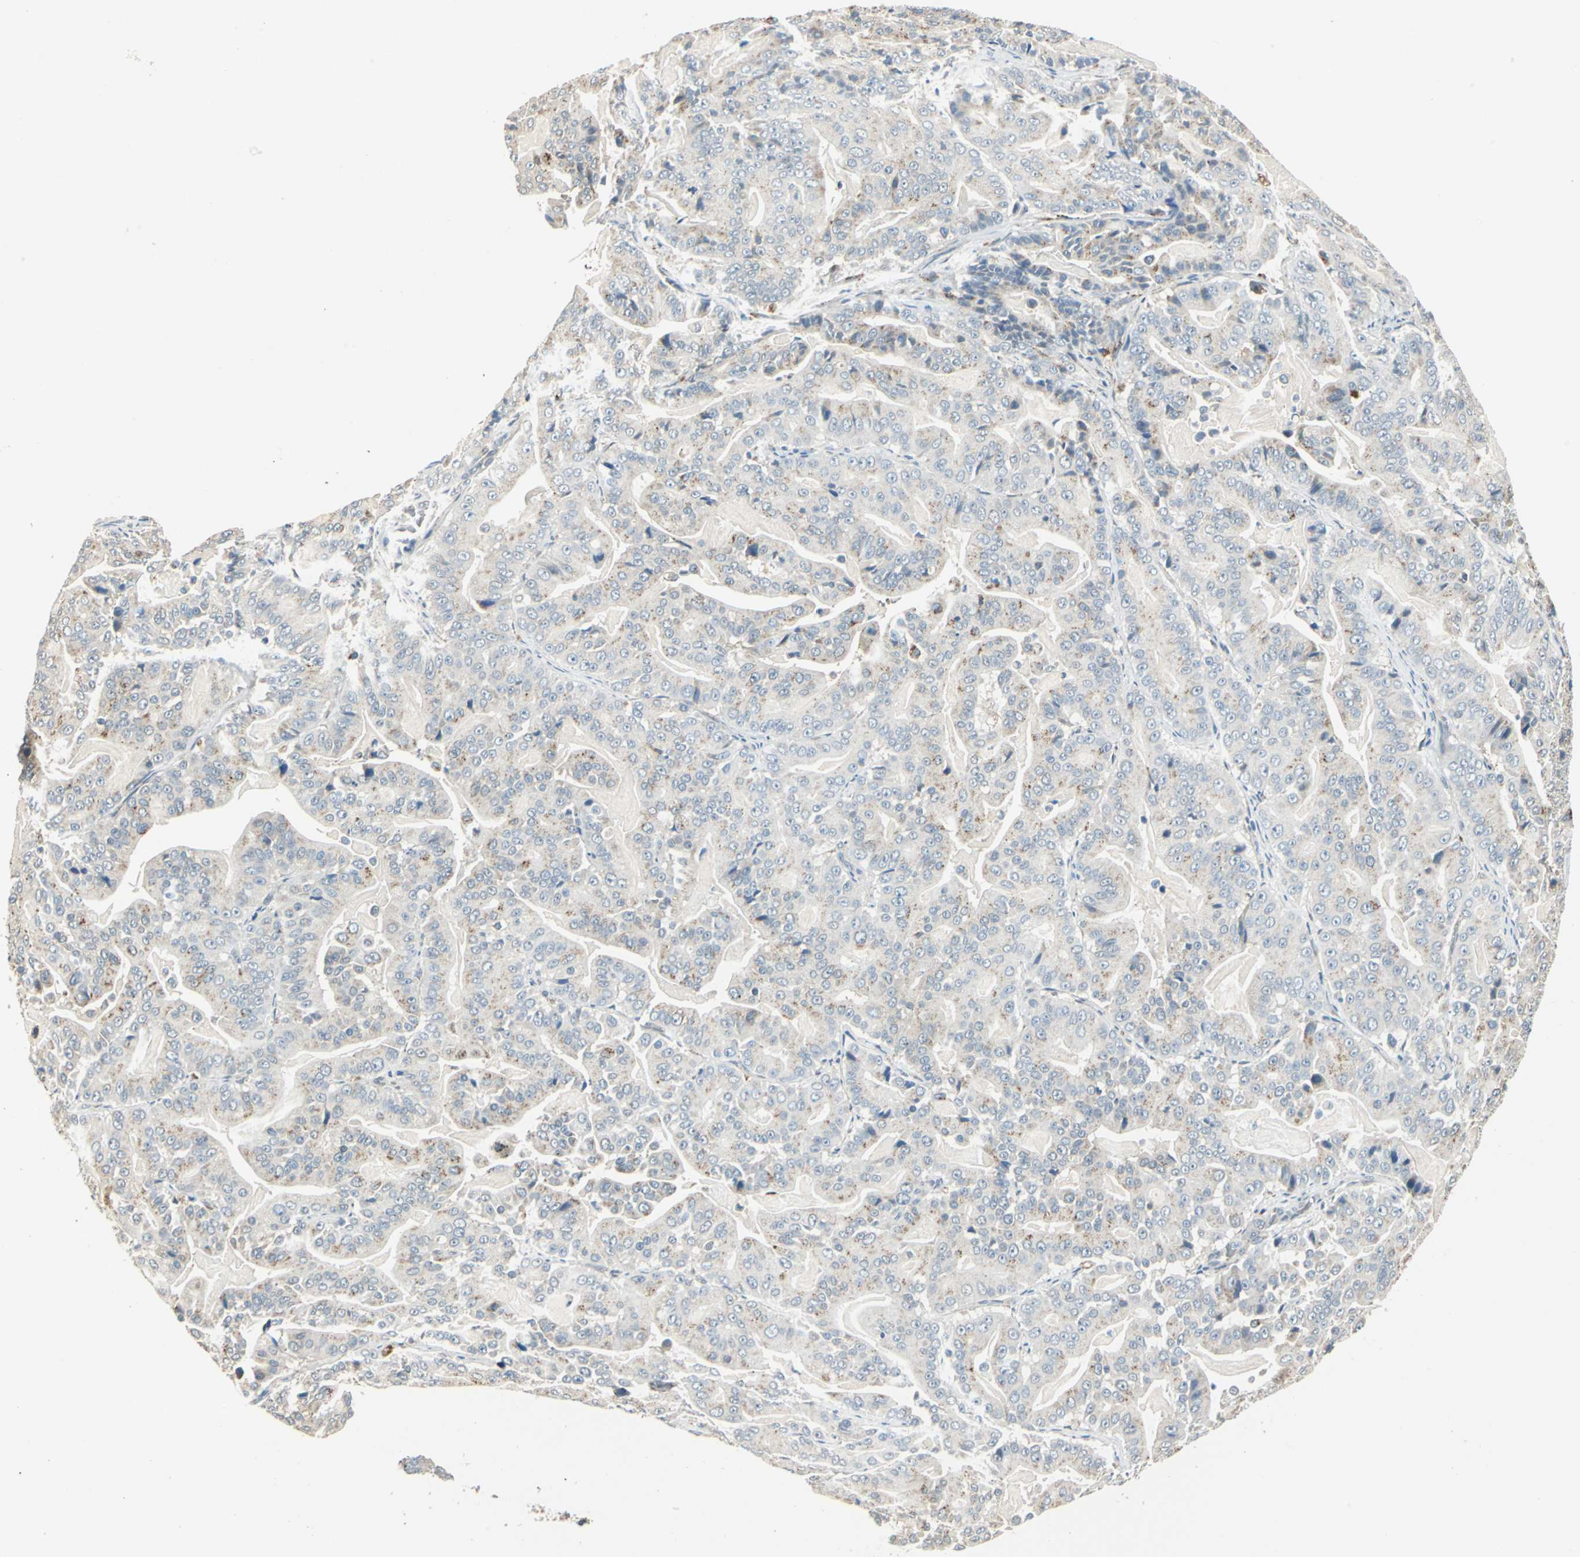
{"staining": {"intensity": "weak", "quantity": "<25%", "location": "cytoplasmic/membranous"}, "tissue": "pancreatic cancer", "cell_type": "Tumor cells", "image_type": "cancer", "snomed": [{"axis": "morphology", "description": "Adenocarcinoma, NOS"}, {"axis": "topography", "description": "Pancreas"}], "caption": "Protein analysis of pancreatic cancer reveals no significant staining in tumor cells. (DAB (3,3'-diaminobenzidine) immunohistochemistry, high magnification).", "gene": "NIT1", "patient": {"sex": "male", "age": 63}}